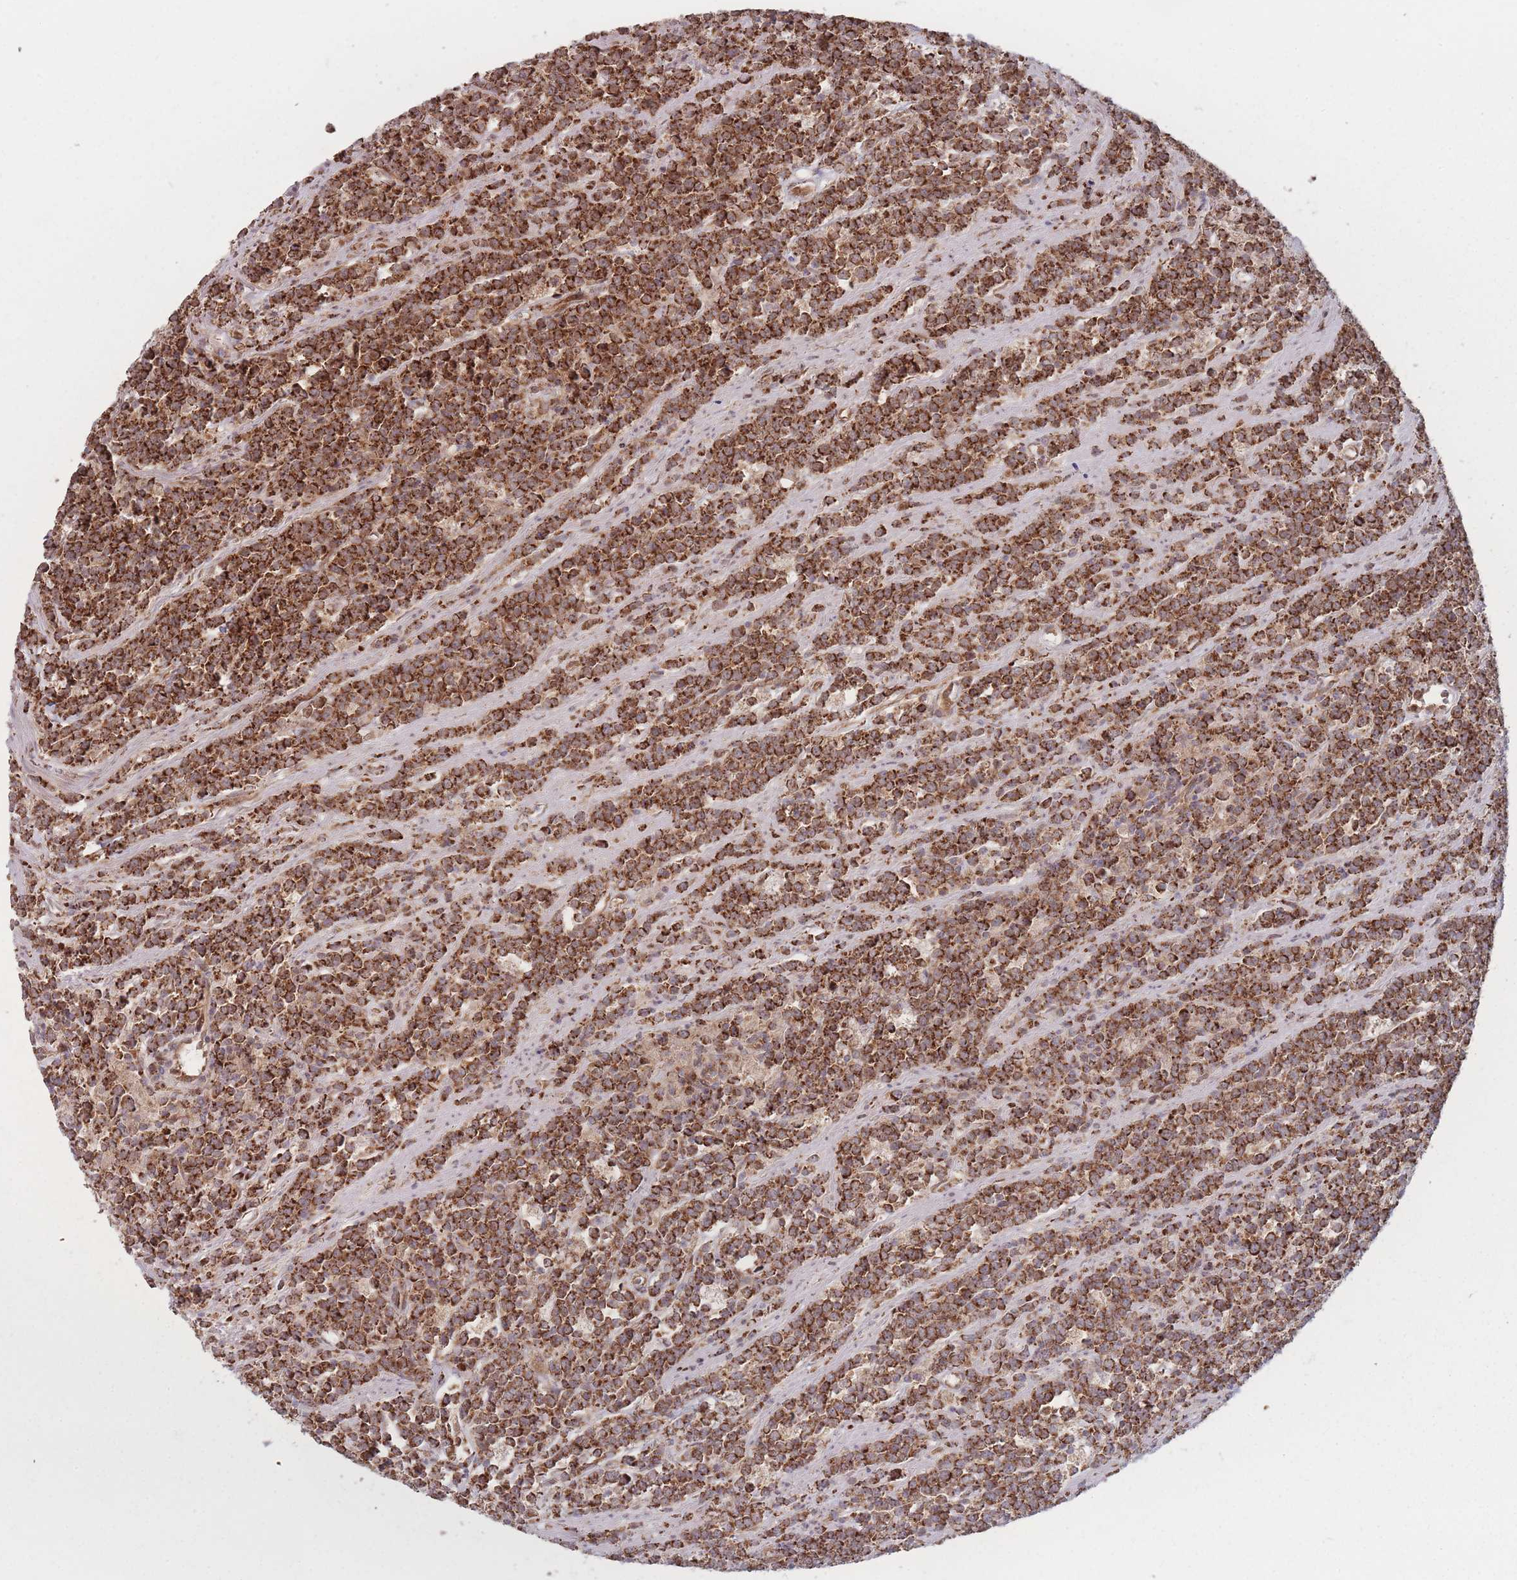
{"staining": {"intensity": "strong", "quantity": ">75%", "location": "cytoplasmic/membranous"}, "tissue": "lymphoma", "cell_type": "Tumor cells", "image_type": "cancer", "snomed": [{"axis": "morphology", "description": "Malignant lymphoma, non-Hodgkin's type, High grade"}, {"axis": "topography", "description": "Small intestine"}, {"axis": "topography", "description": "Colon"}], "caption": "About >75% of tumor cells in human malignant lymphoma, non-Hodgkin's type (high-grade) exhibit strong cytoplasmic/membranous protein positivity as visualized by brown immunohistochemical staining.", "gene": "RPS18", "patient": {"sex": "male", "age": 8}}